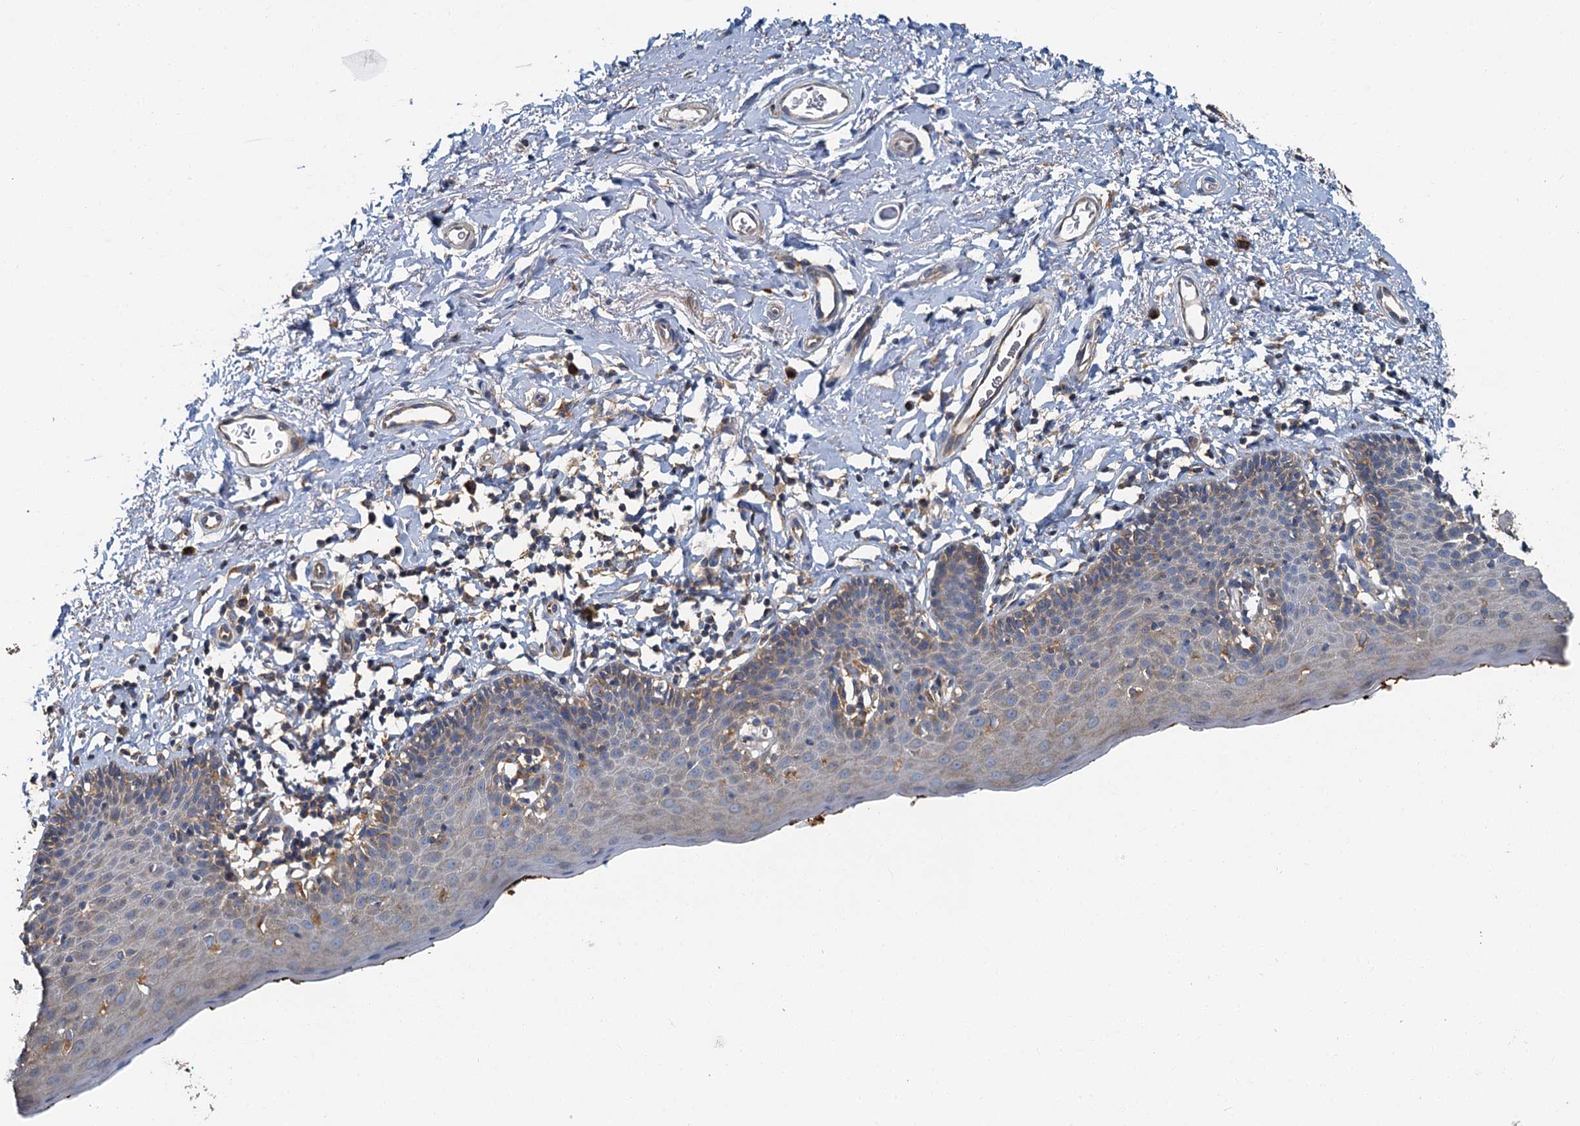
{"staining": {"intensity": "strong", "quantity": "<25%", "location": "cytoplasmic/membranous"}, "tissue": "skin", "cell_type": "Epidermal cells", "image_type": "normal", "snomed": [{"axis": "morphology", "description": "Normal tissue, NOS"}, {"axis": "topography", "description": "Vulva"}], "caption": "A histopathology image of human skin stained for a protein demonstrates strong cytoplasmic/membranous brown staining in epidermal cells.", "gene": "PPIP5K1", "patient": {"sex": "female", "age": 66}}